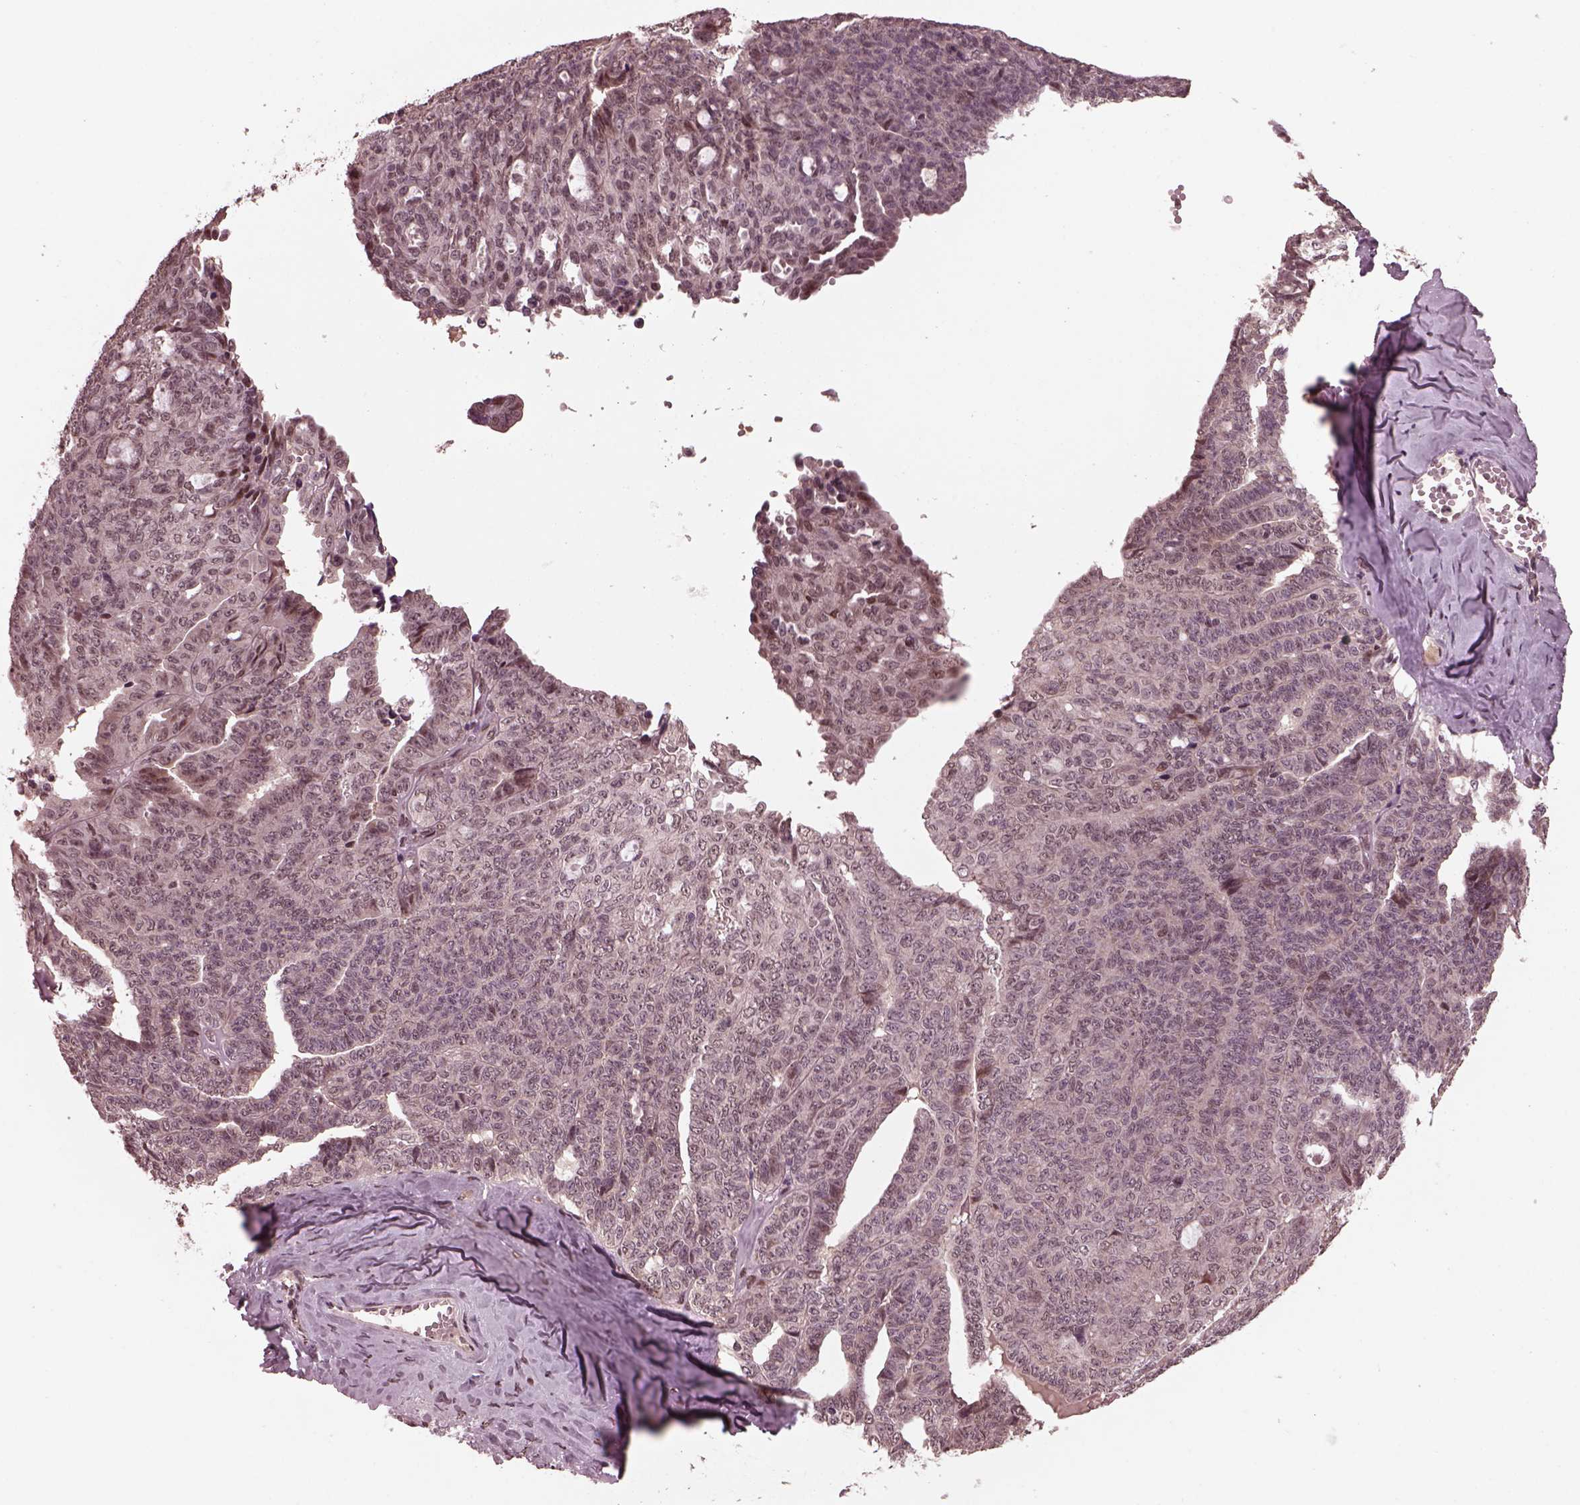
{"staining": {"intensity": "weak", "quantity": "<25%", "location": "nuclear"}, "tissue": "ovarian cancer", "cell_type": "Tumor cells", "image_type": "cancer", "snomed": [{"axis": "morphology", "description": "Cystadenocarcinoma, serous, NOS"}, {"axis": "topography", "description": "Ovary"}], "caption": "An image of human ovarian cancer (serous cystadenocarcinoma) is negative for staining in tumor cells.", "gene": "NAP1L5", "patient": {"sex": "female", "age": 71}}